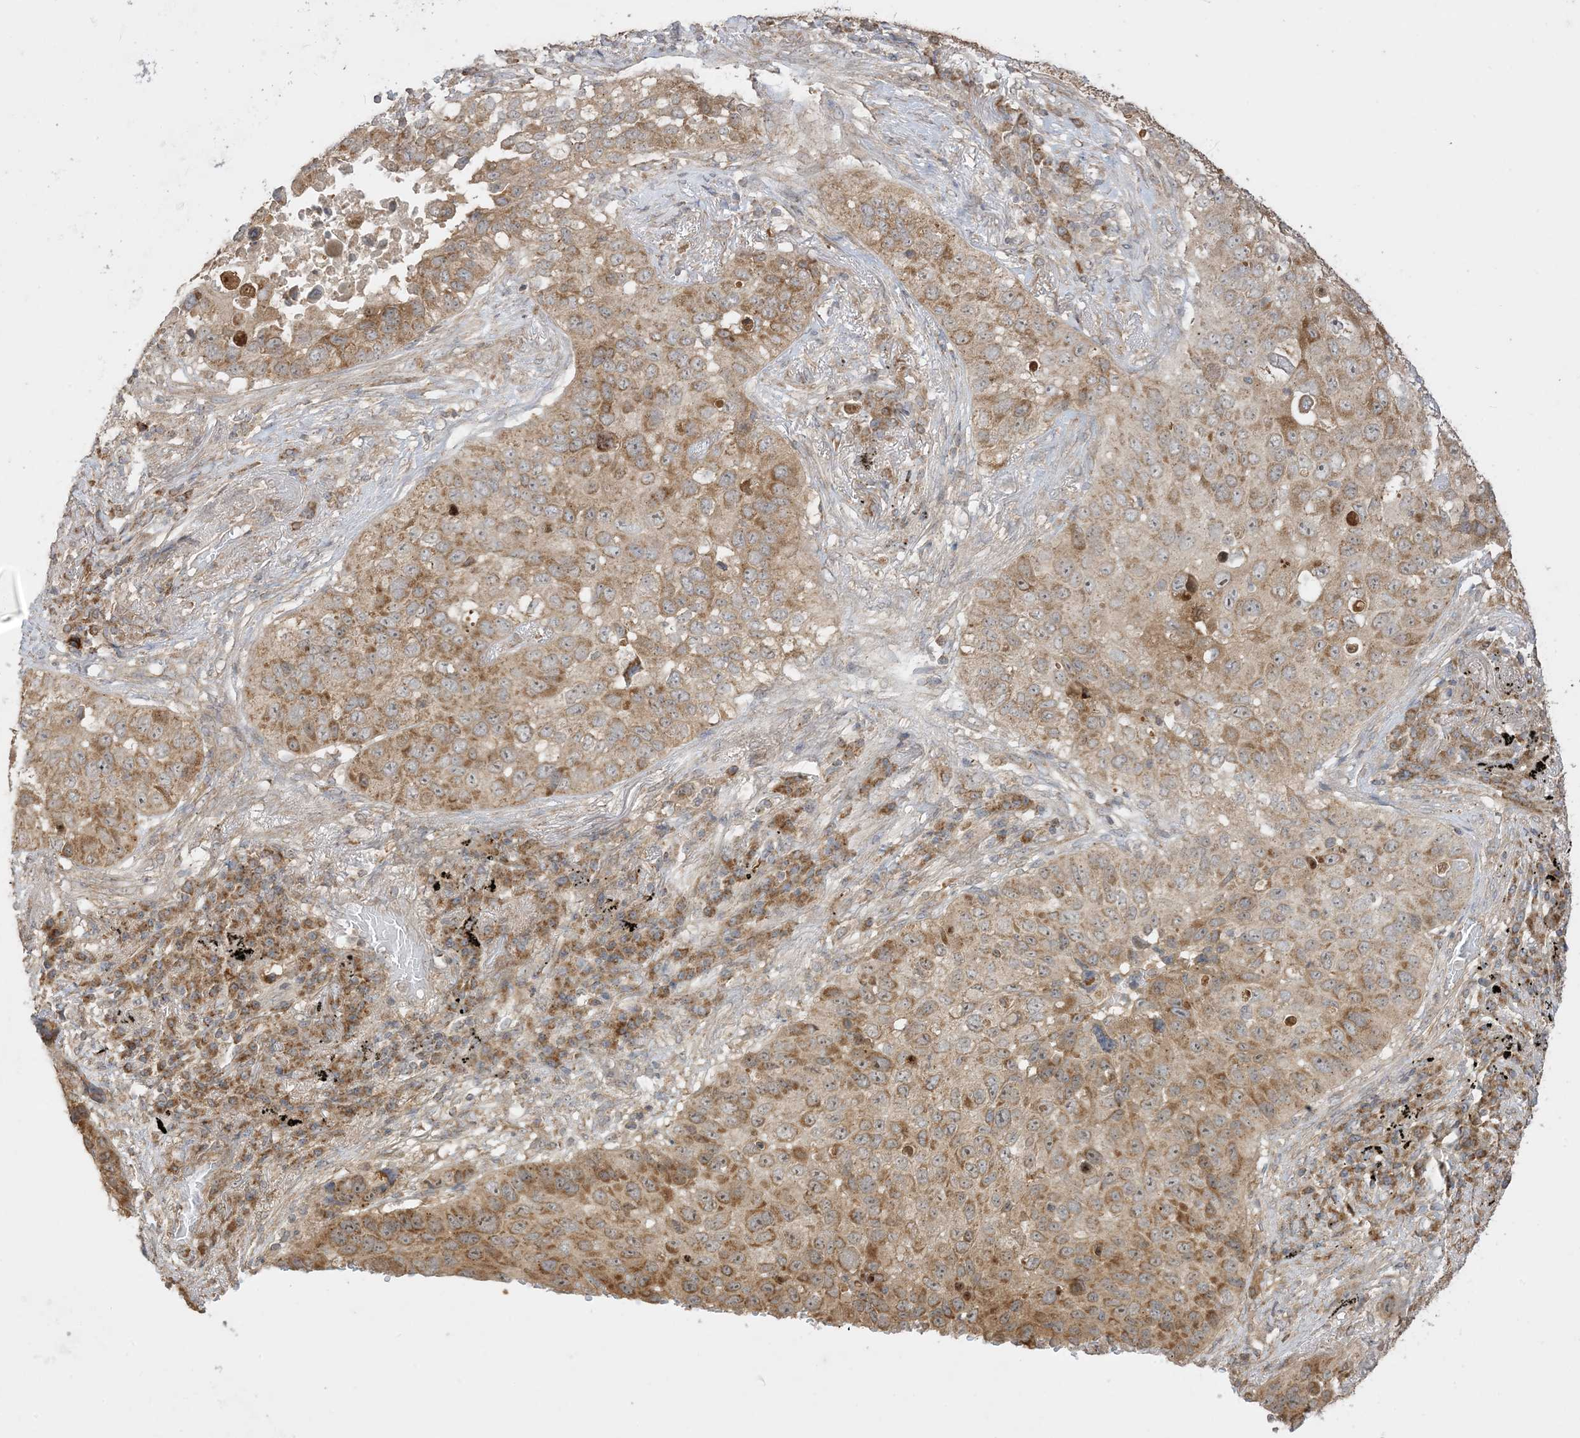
{"staining": {"intensity": "strong", "quantity": ">75%", "location": "cytoplasmic/membranous"}, "tissue": "lung cancer", "cell_type": "Tumor cells", "image_type": "cancer", "snomed": [{"axis": "morphology", "description": "Squamous cell carcinoma, NOS"}, {"axis": "topography", "description": "Lung"}], "caption": "Protein staining by IHC exhibits strong cytoplasmic/membranous staining in about >75% of tumor cells in lung cancer (squamous cell carcinoma).", "gene": "SIRT3", "patient": {"sex": "male", "age": 57}}